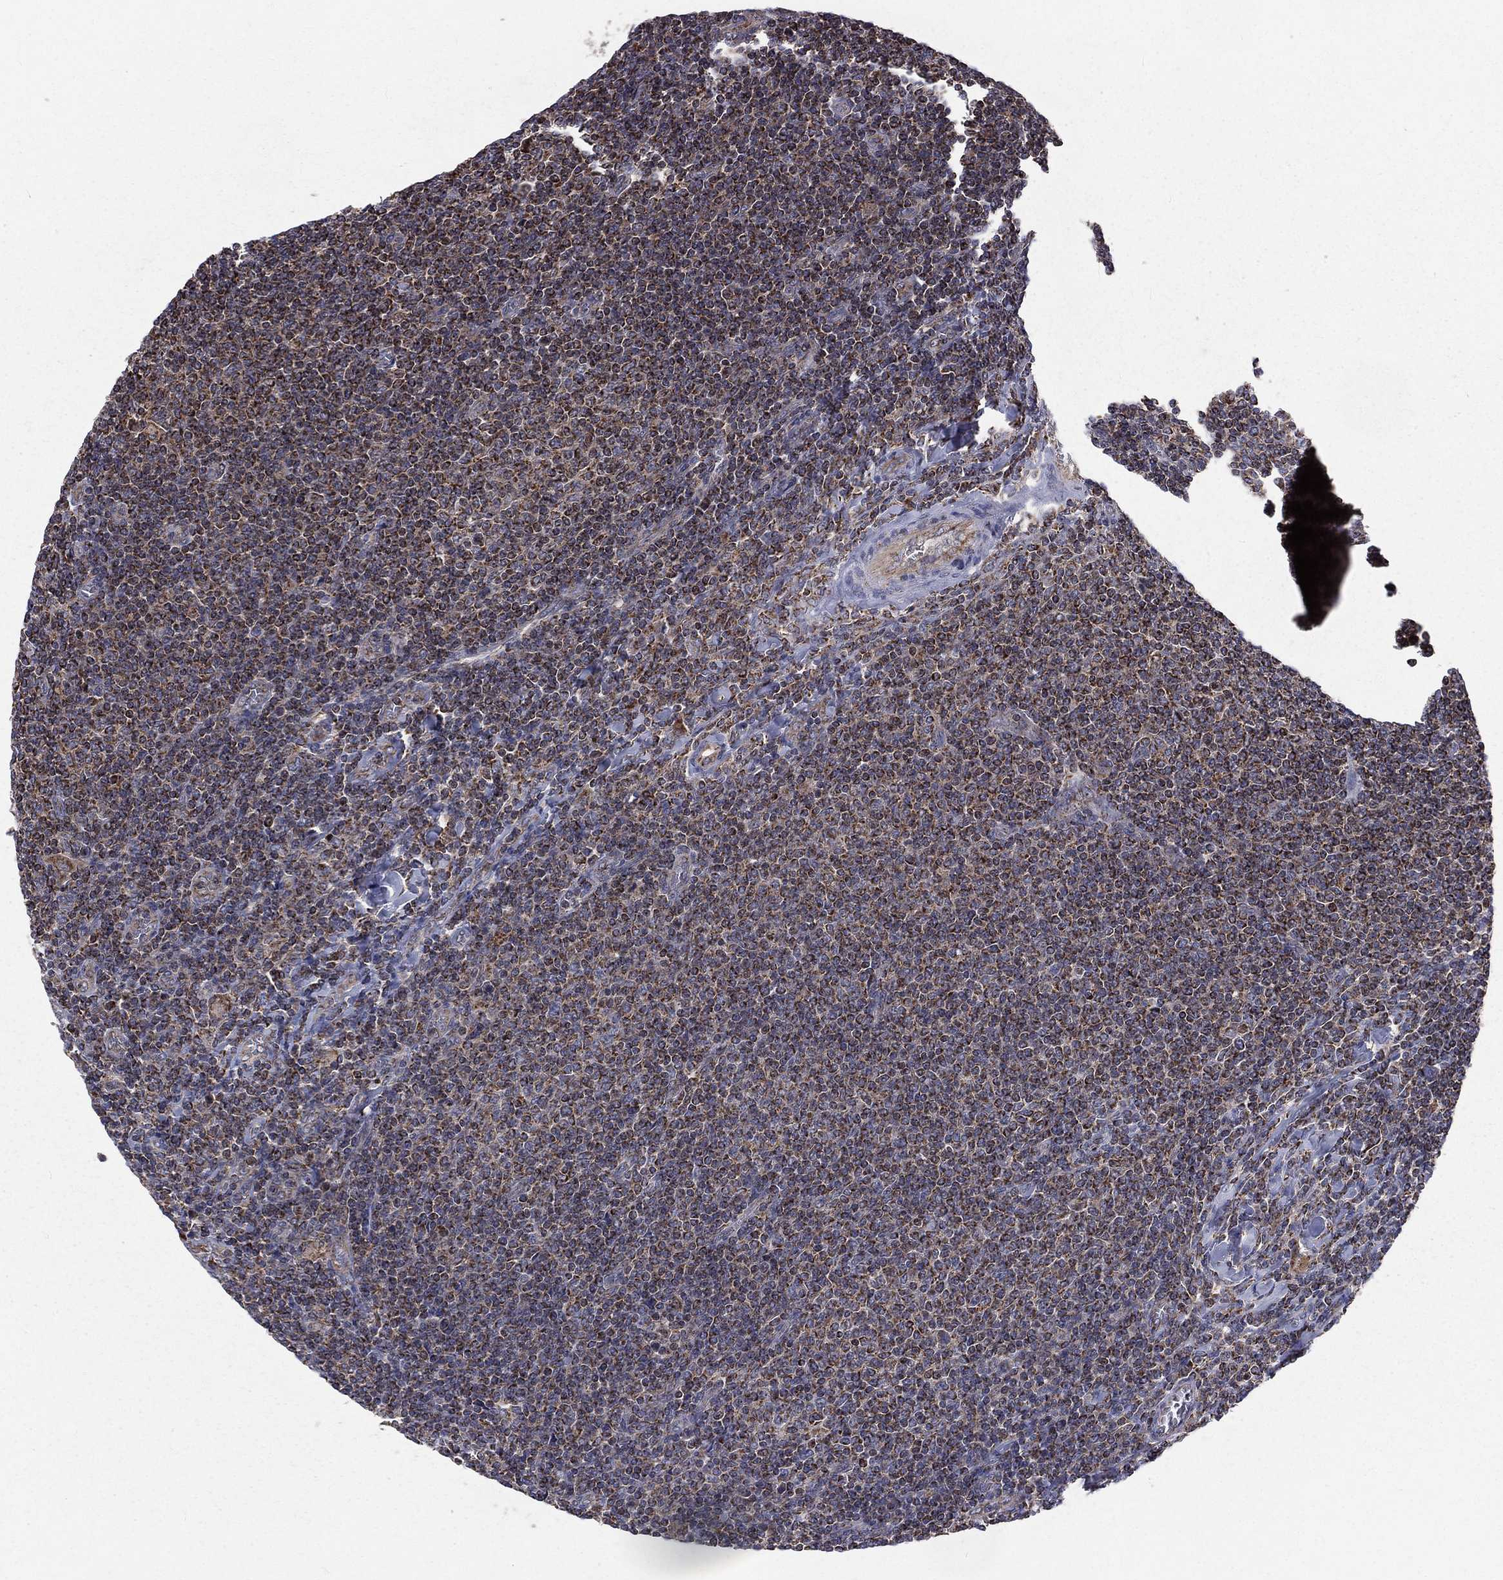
{"staining": {"intensity": "moderate", "quantity": ">75%", "location": "cytoplasmic/membranous"}, "tissue": "lymphoma", "cell_type": "Tumor cells", "image_type": "cancer", "snomed": [{"axis": "morphology", "description": "Malignant lymphoma, non-Hodgkin's type, Low grade"}, {"axis": "topography", "description": "Lymph node"}], "caption": "This is a histology image of immunohistochemistry staining of malignant lymphoma, non-Hodgkin's type (low-grade), which shows moderate expression in the cytoplasmic/membranous of tumor cells.", "gene": "GPD1", "patient": {"sex": "male", "age": 52}}